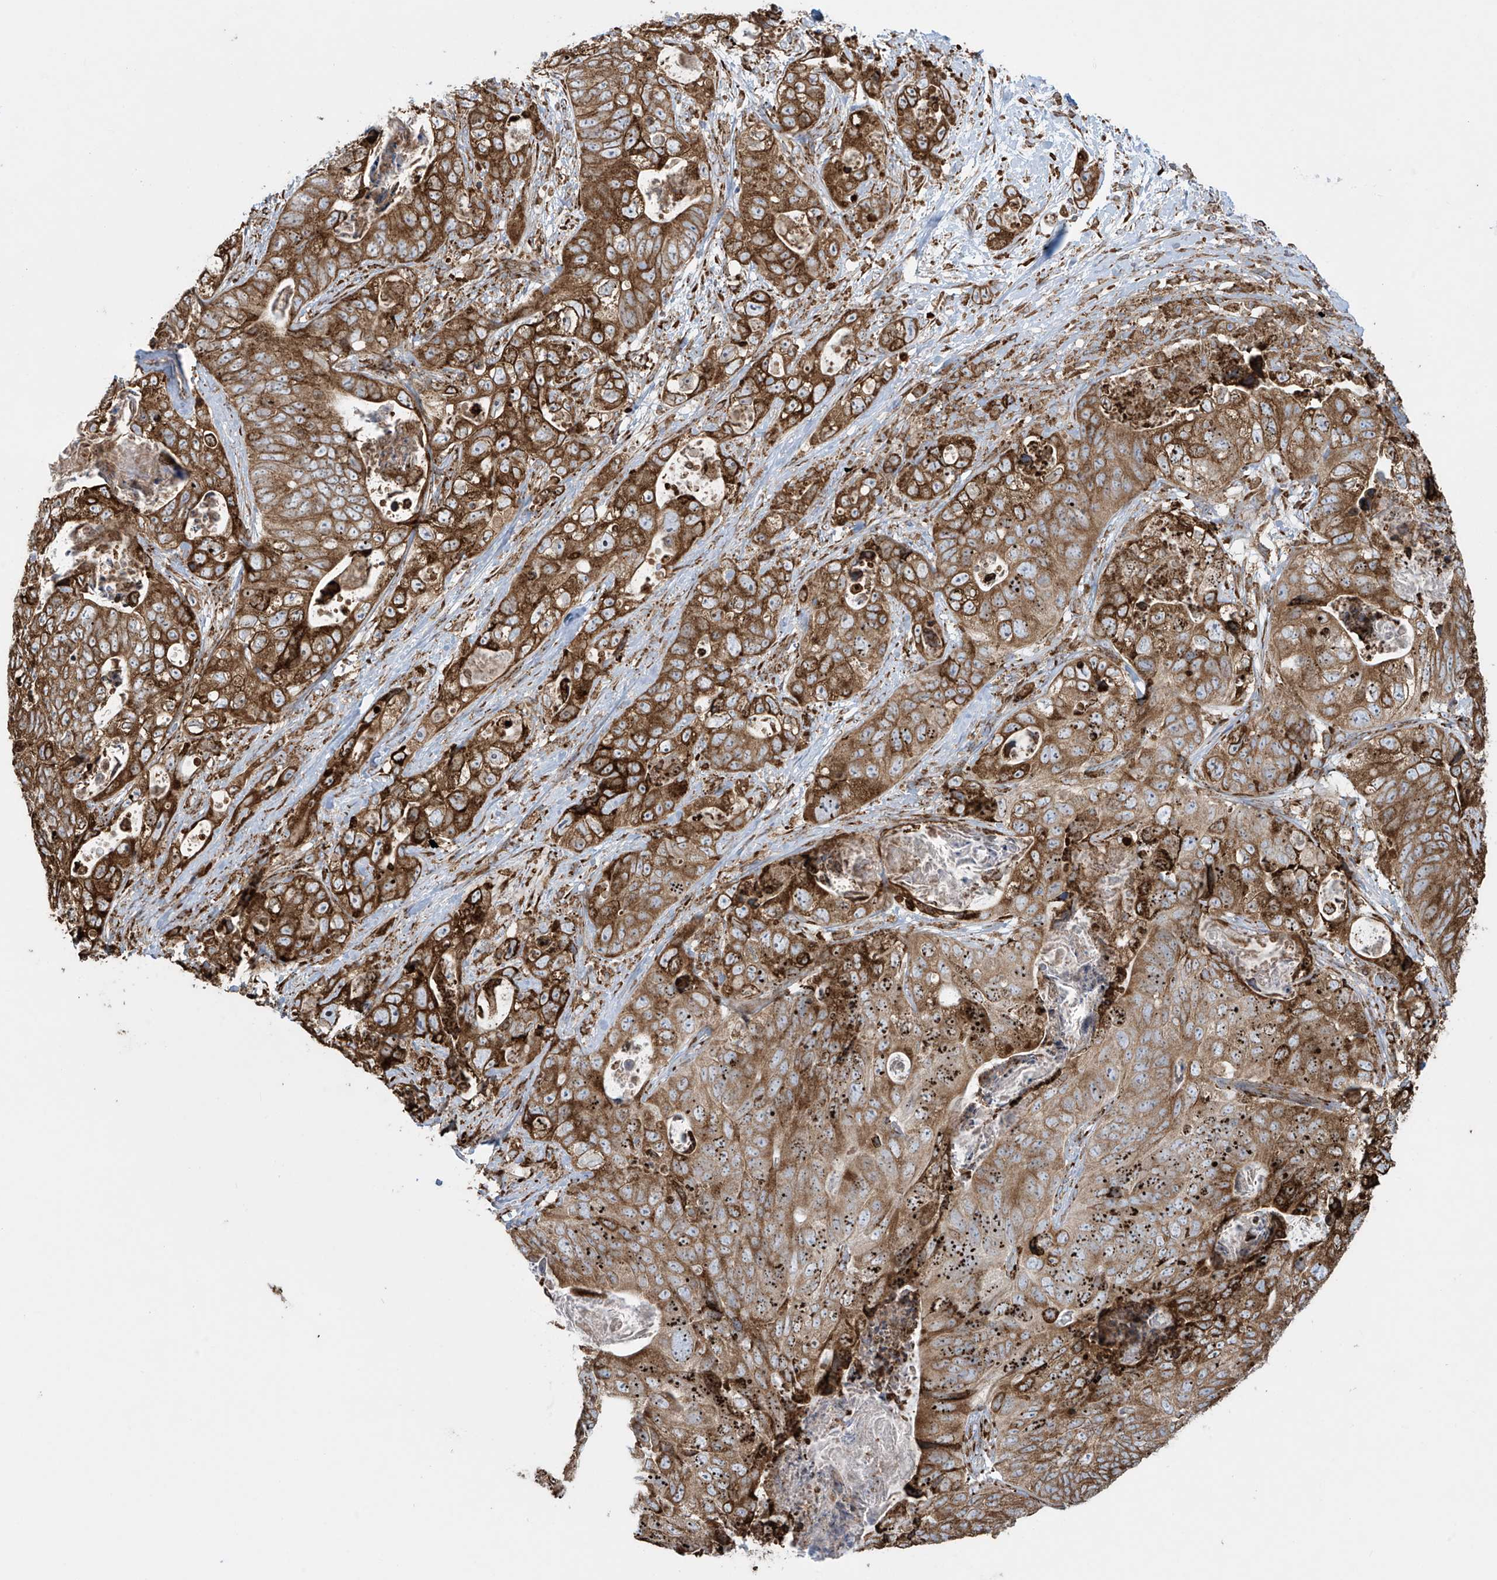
{"staining": {"intensity": "strong", "quantity": ">75%", "location": "cytoplasmic/membranous"}, "tissue": "stomach cancer", "cell_type": "Tumor cells", "image_type": "cancer", "snomed": [{"axis": "morphology", "description": "Adenocarcinoma, NOS"}, {"axis": "topography", "description": "Stomach"}], "caption": "Immunohistochemical staining of stomach cancer (adenocarcinoma) exhibits high levels of strong cytoplasmic/membranous staining in about >75% of tumor cells. The staining was performed using DAB (3,3'-diaminobenzidine), with brown indicating positive protein expression. Nuclei are stained blue with hematoxylin.", "gene": "MX1", "patient": {"sex": "female", "age": 89}}